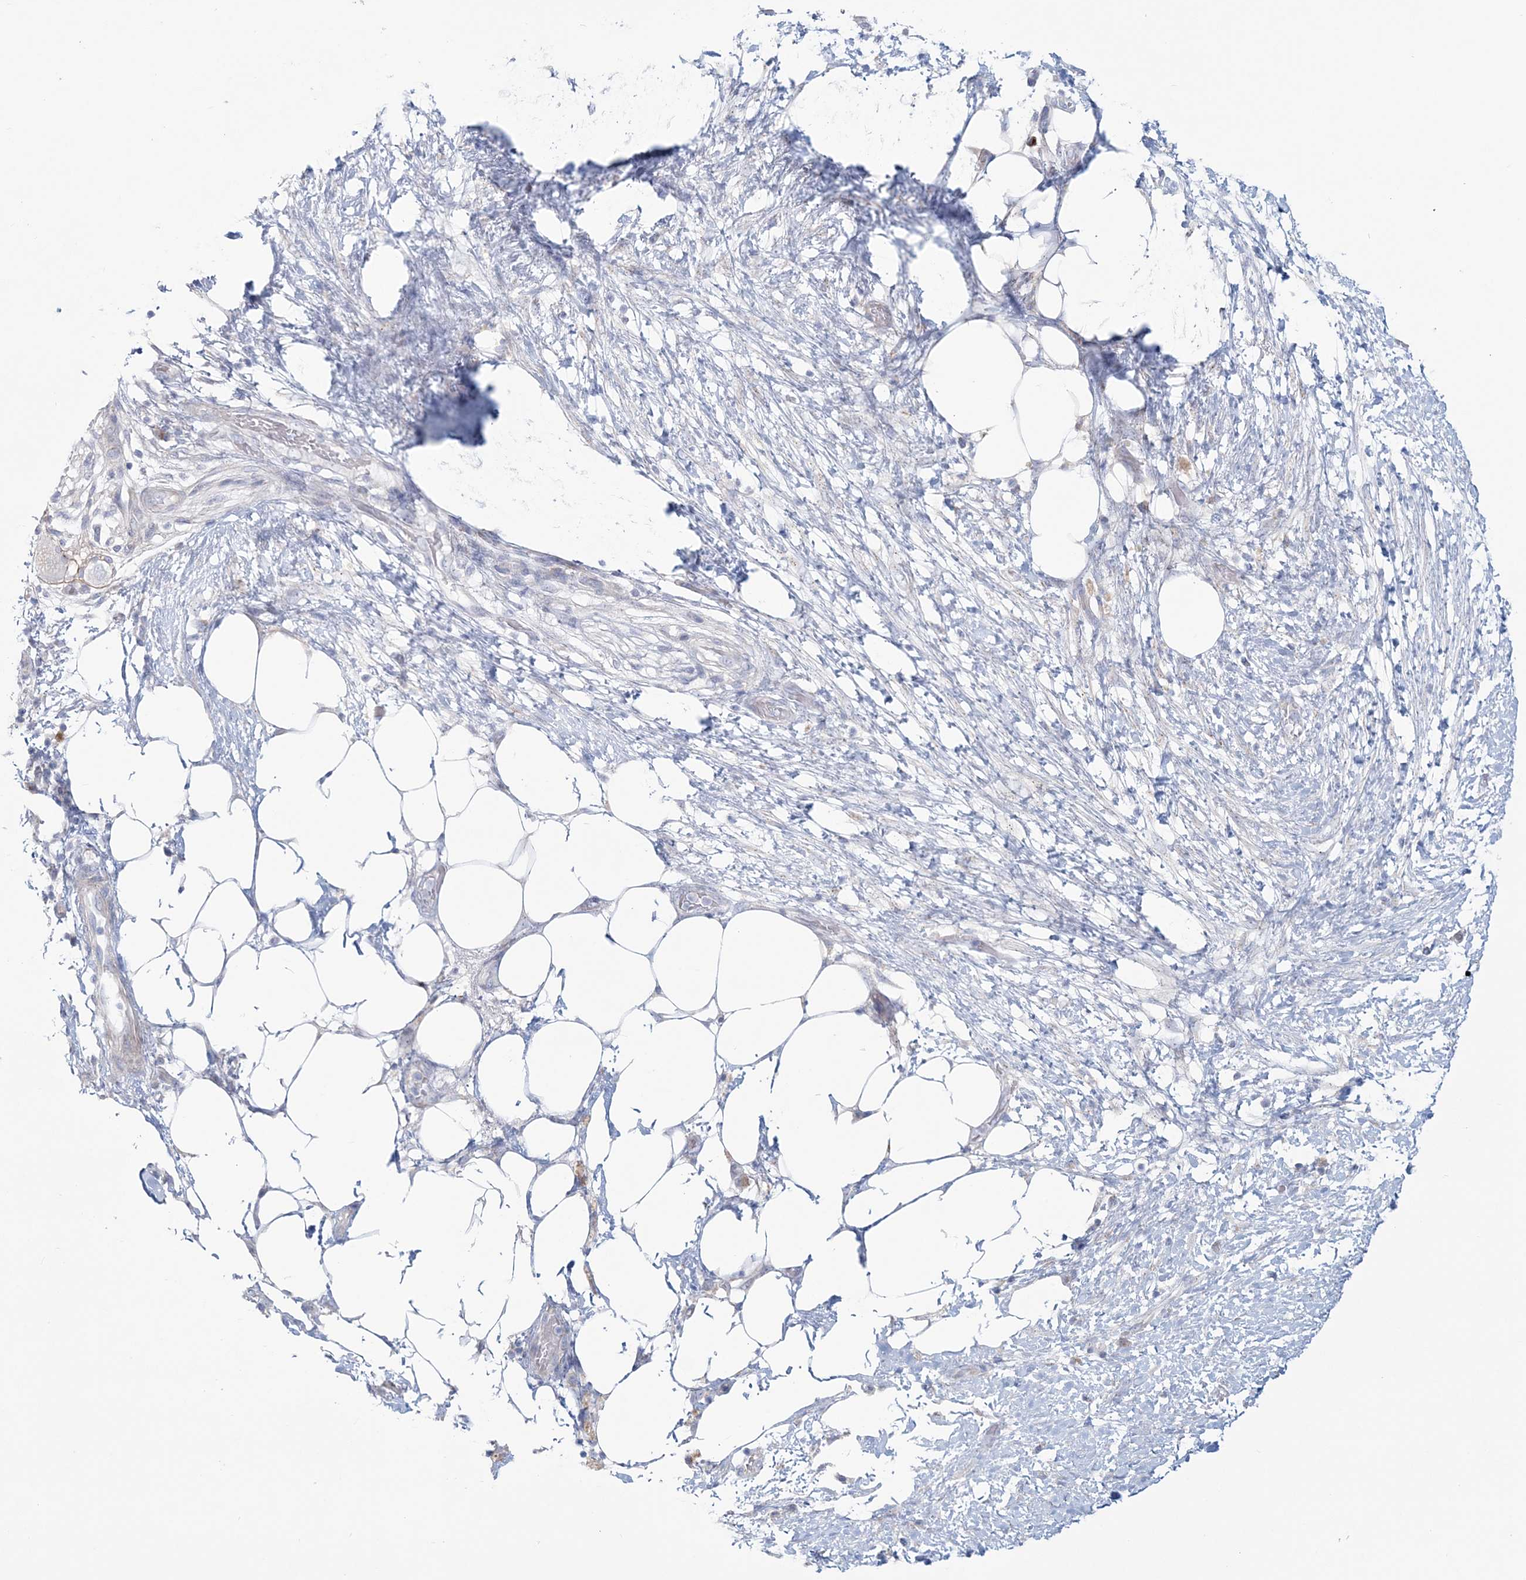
{"staining": {"intensity": "negative", "quantity": "none", "location": "none"}, "tissue": "pancreatic cancer", "cell_type": "Tumor cells", "image_type": "cancer", "snomed": [{"axis": "morphology", "description": "Adenocarcinoma, NOS"}, {"axis": "topography", "description": "Pancreas"}], "caption": "Immunohistochemistry (IHC) micrograph of pancreatic adenocarcinoma stained for a protein (brown), which exhibits no positivity in tumor cells.", "gene": "ADGB", "patient": {"sex": "female", "age": 78}}